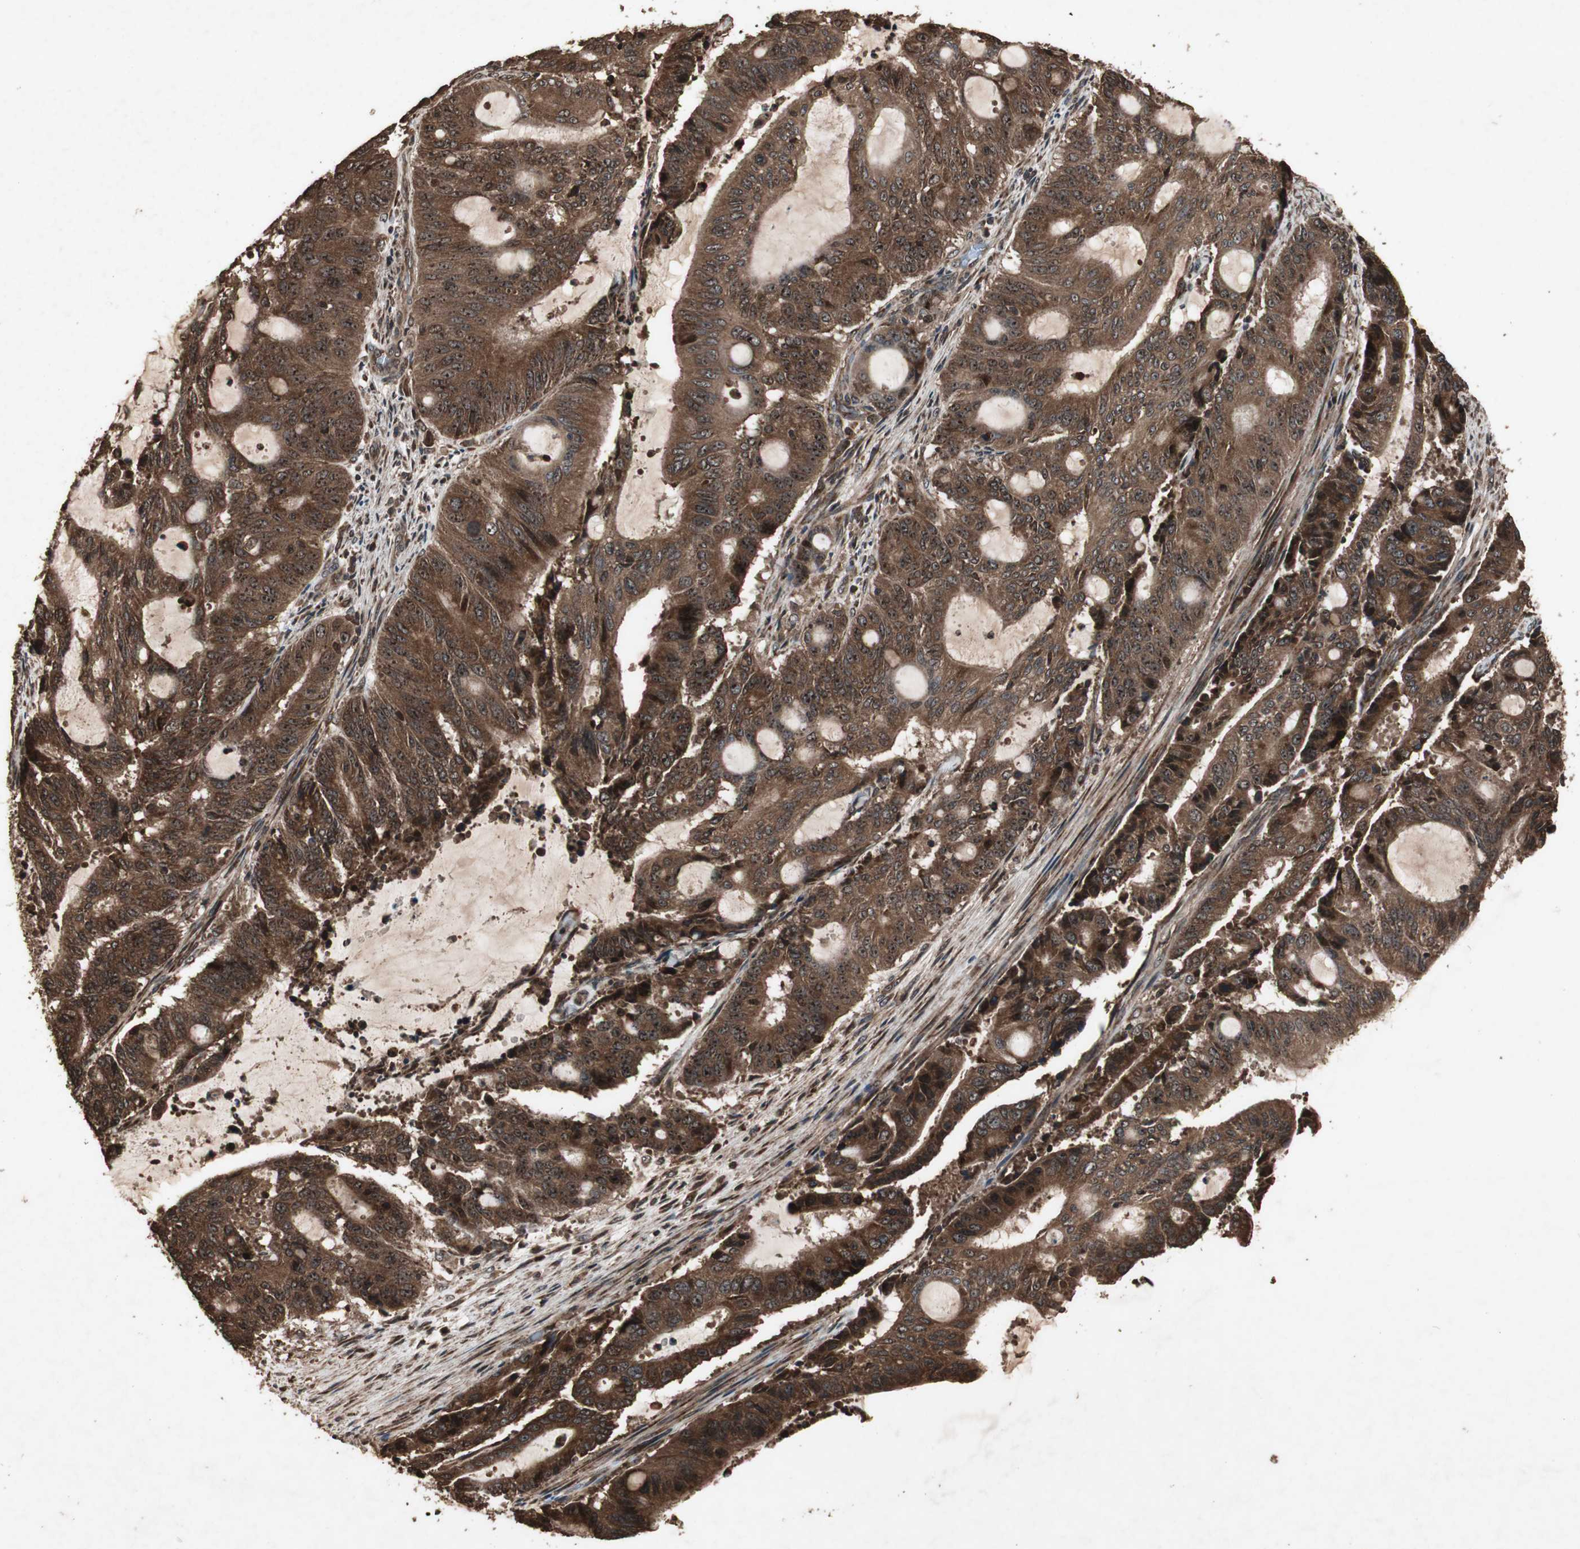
{"staining": {"intensity": "strong", "quantity": ">75%", "location": "cytoplasmic/membranous"}, "tissue": "liver cancer", "cell_type": "Tumor cells", "image_type": "cancer", "snomed": [{"axis": "morphology", "description": "Cholangiocarcinoma"}, {"axis": "topography", "description": "Liver"}], "caption": "A micrograph showing strong cytoplasmic/membranous expression in about >75% of tumor cells in liver cancer, as visualized by brown immunohistochemical staining.", "gene": "LAMTOR5", "patient": {"sex": "female", "age": 73}}